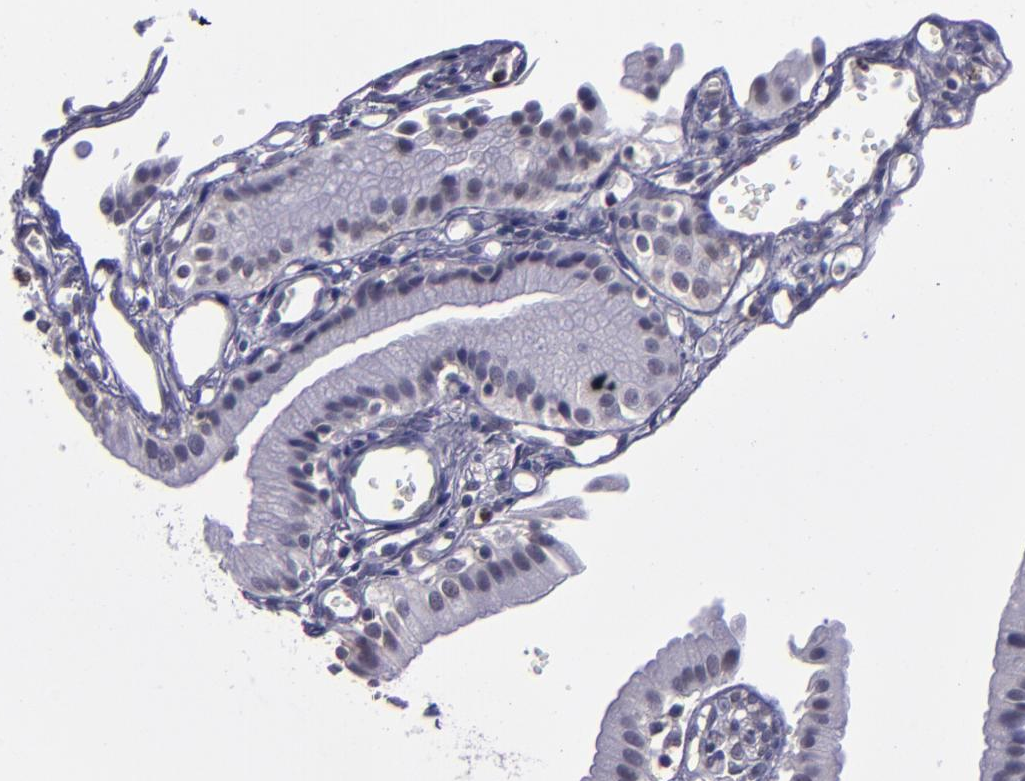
{"staining": {"intensity": "negative", "quantity": "none", "location": "none"}, "tissue": "gallbladder", "cell_type": "Glandular cells", "image_type": "normal", "snomed": [{"axis": "morphology", "description": "Normal tissue, NOS"}, {"axis": "topography", "description": "Gallbladder"}], "caption": "This is a micrograph of IHC staining of benign gallbladder, which shows no expression in glandular cells.", "gene": "CEBPE", "patient": {"sex": "male", "age": 65}}